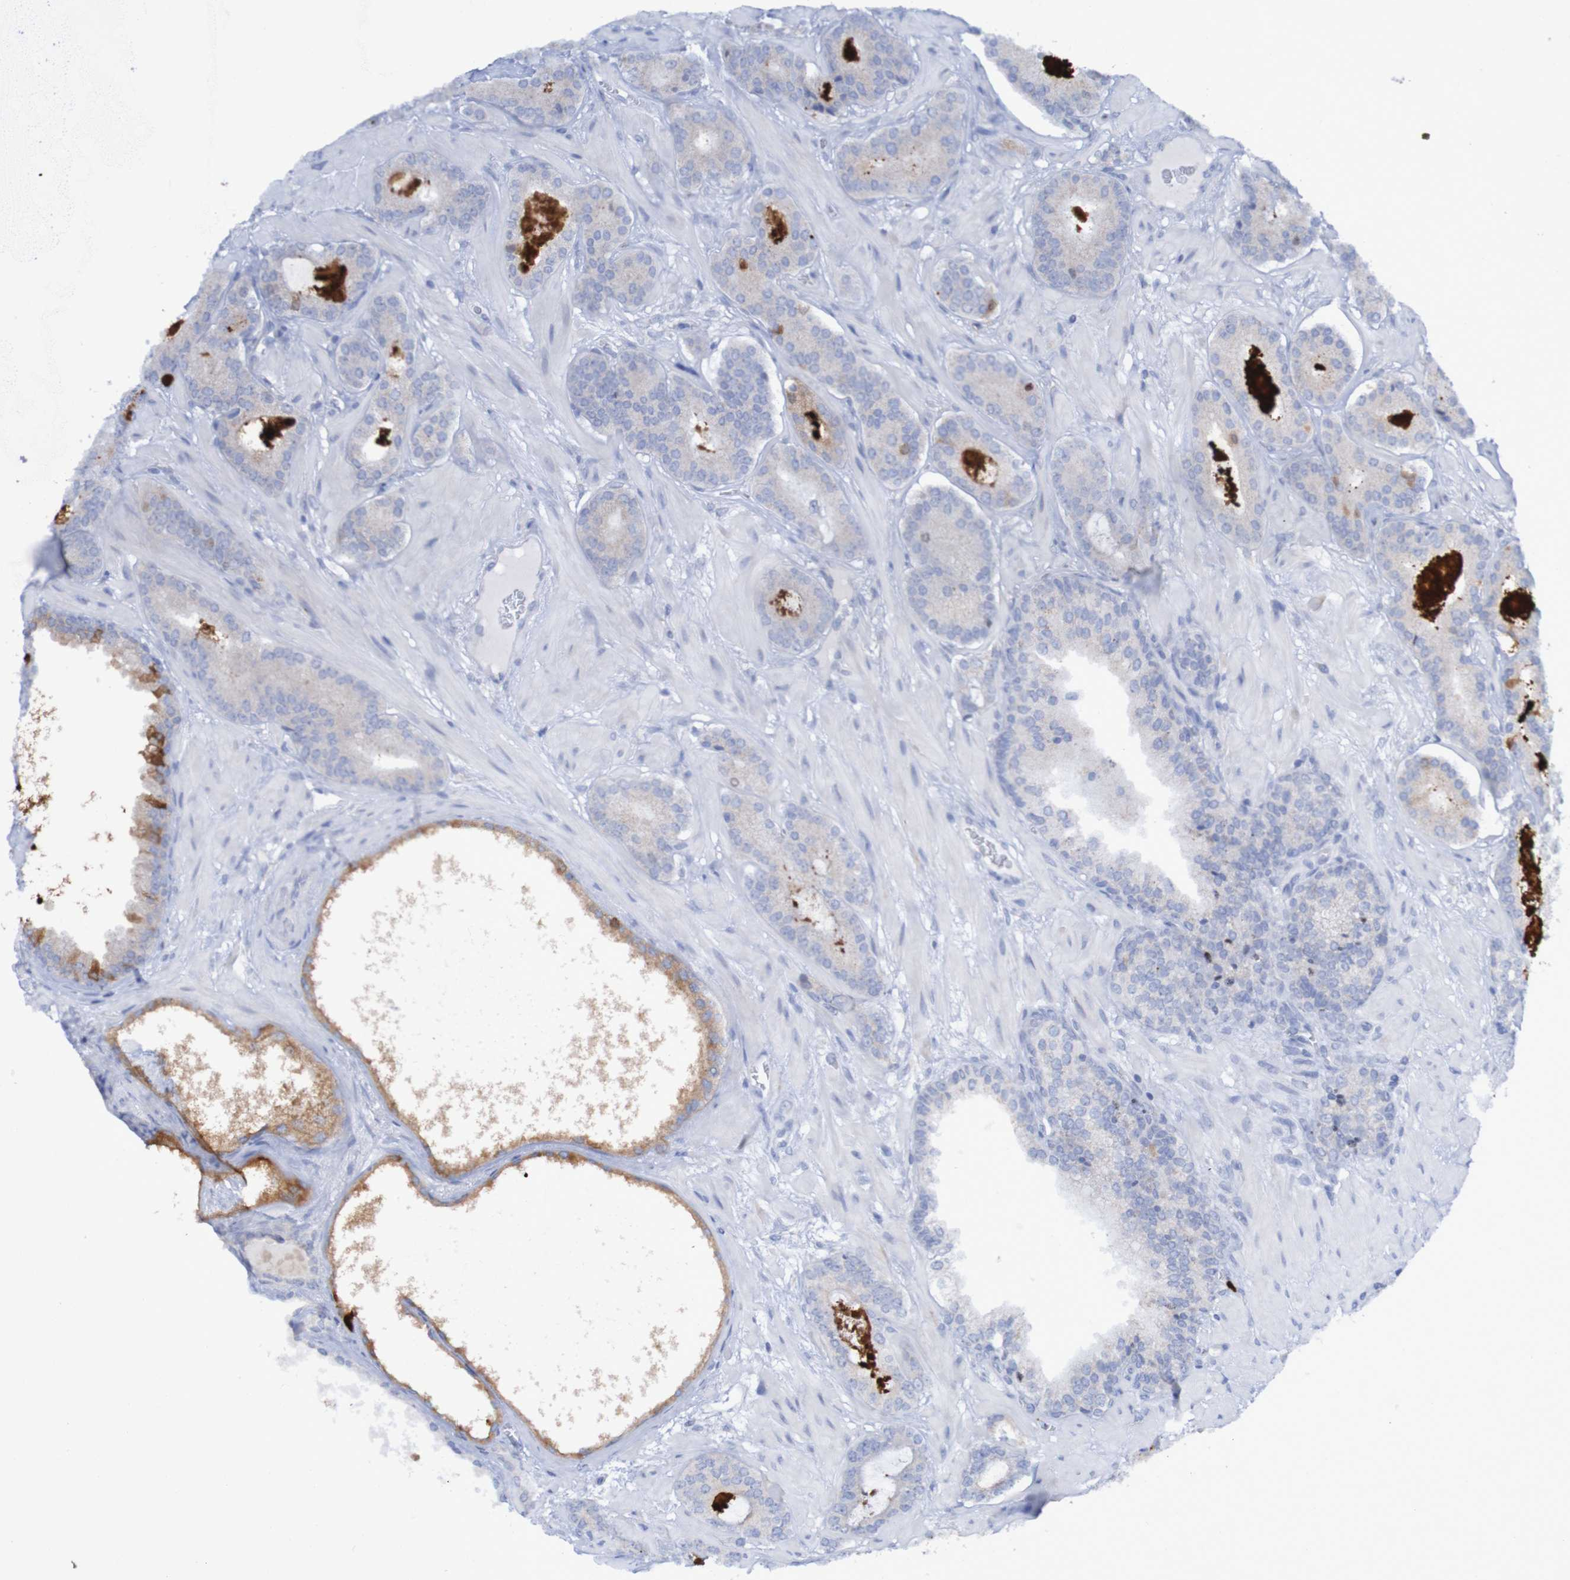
{"staining": {"intensity": "negative", "quantity": "none", "location": "none"}, "tissue": "prostate cancer", "cell_type": "Tumor cells", "image_type": "cancer", "snomed": [{"axis": "morphology", "description": "Adenocarcinoma, Low grade"}, {"axis": "topography", "description": "Prostate"}], "caption": "The micrograph exhibits no significant positivity in tumor cells of prostate cancer (low-grade adenocarcinoma).", "gene": "PARP4", "patient": {"sex": "male", "age": 63}}